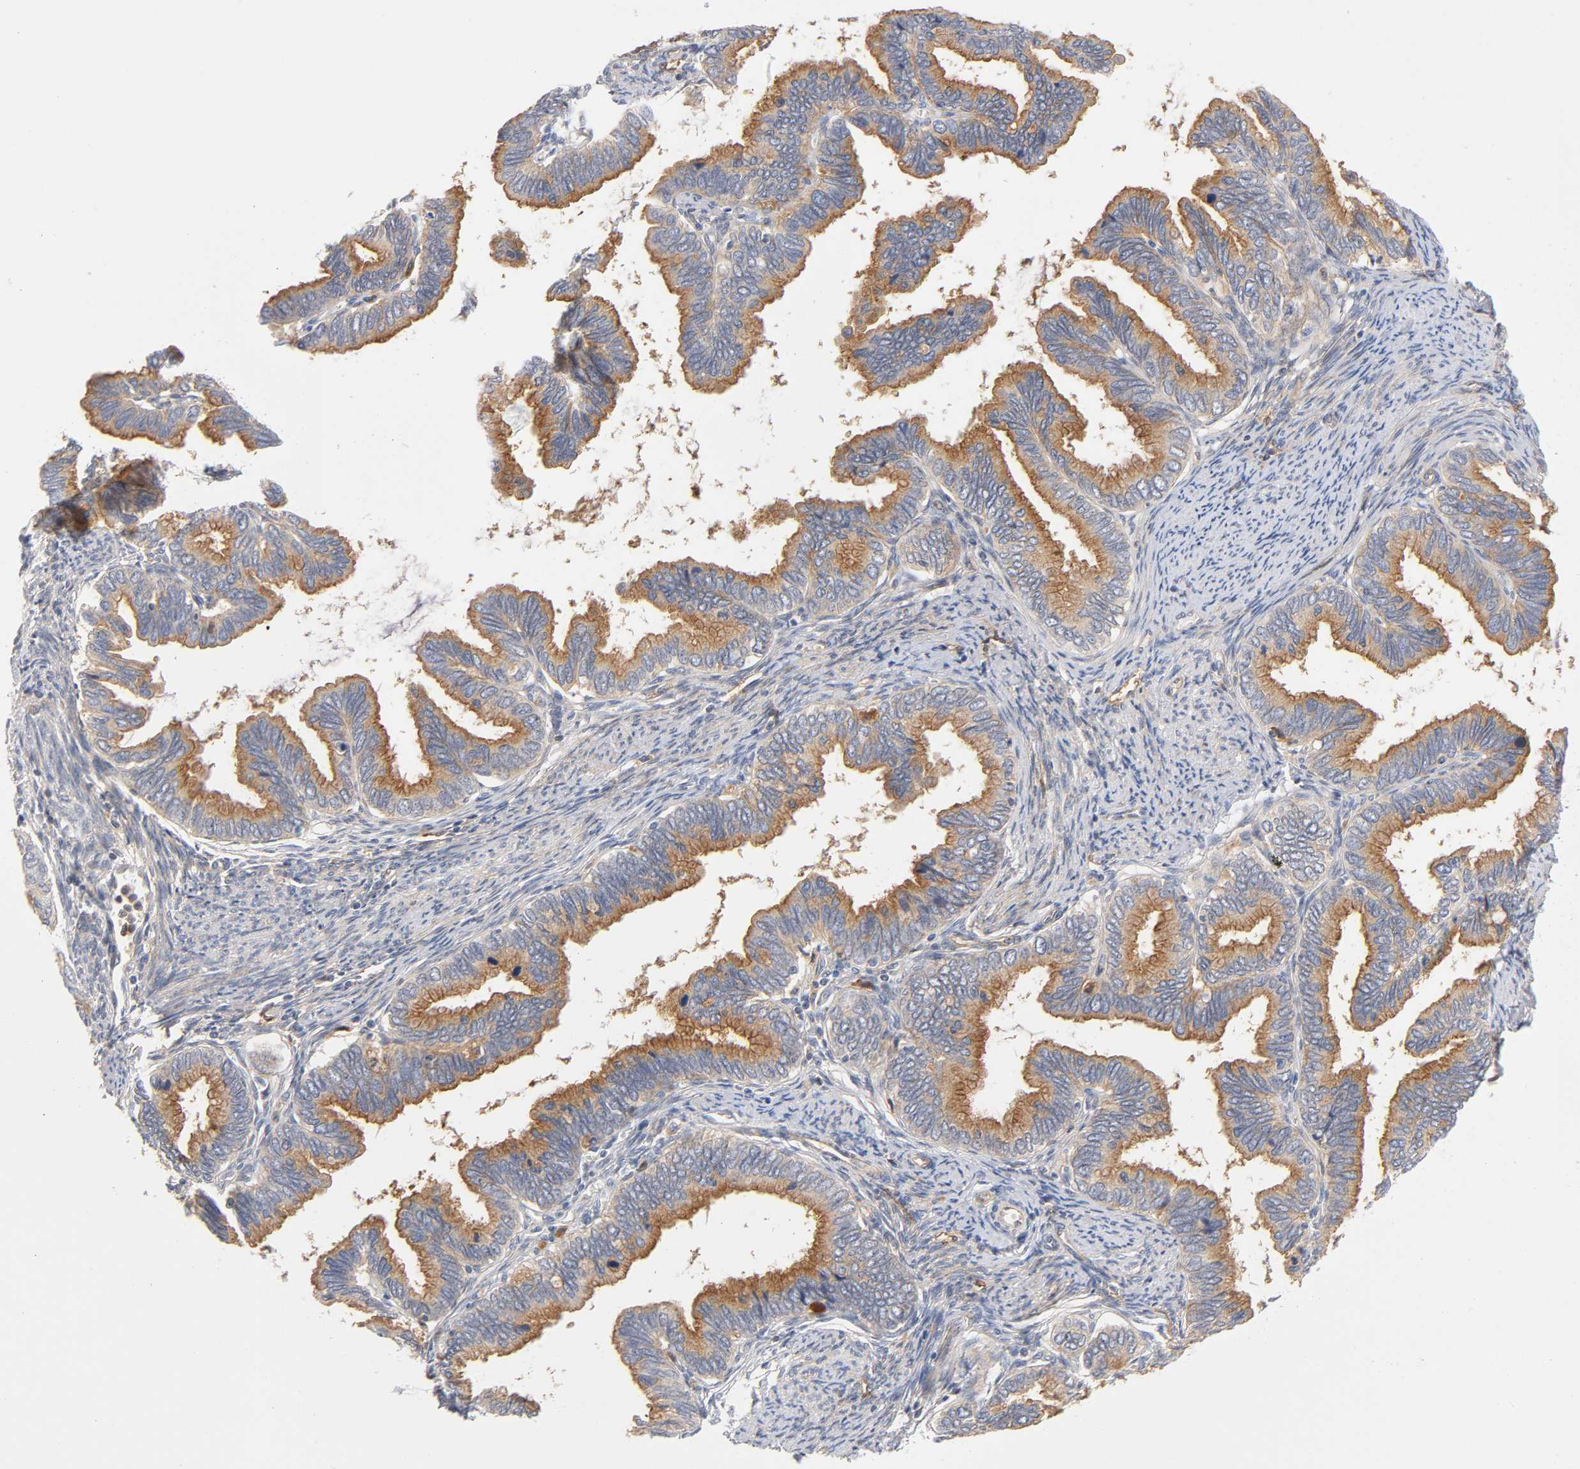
{"staining": {"intensity": "moderate", "quantity": ">75%", "location": "cytoplasmic/membranous"}, "tissue": "cervical cancer", "cell_type": "Tumor cells", "image_type": "cancer", "snomed": [{"axis": "morphology", "description": "Adenocarcinoma, NOS"}, {"axis": "topography", "description": "Cervix"}], "caption": "Tumor cells exhibit medium levels of moderate cytoplasmic/membranous expression in about >75% of cells in cervical adenocarcinoma.", "gene": "PLD1", "patient": {"sex": "female", "age": 49}}